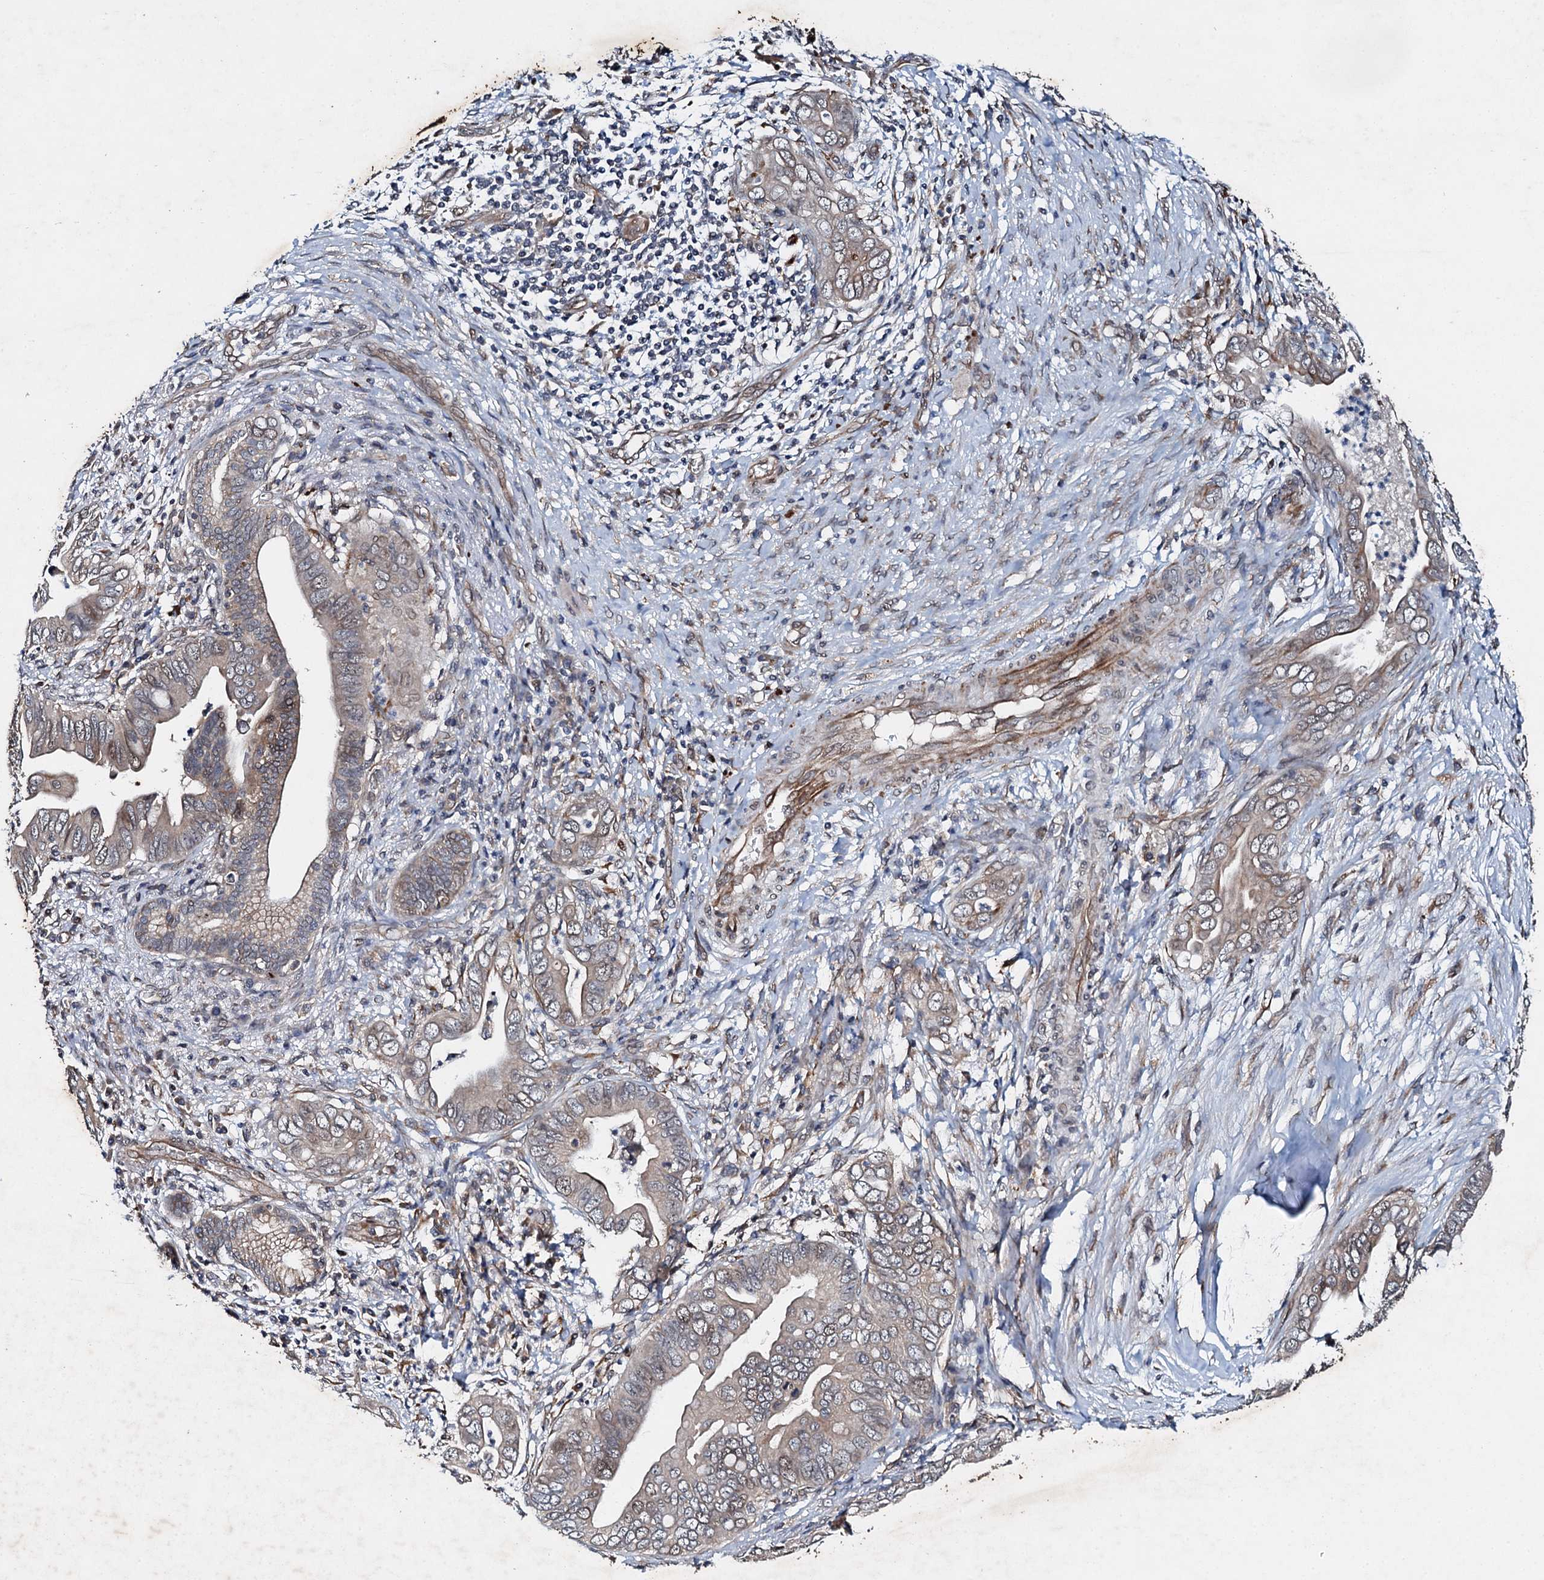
{"staining": {"intensity": "negative", "quantity": "none", "location": "none"}, "tissue": "pancreatic cancer", "cell_type": "Tumor cells", "image_type": "cancer", "snomed": [{"axis": "morphology", "description": "Adenocarcinoma, NOS"}, {"axis": "topography", "description": "Pancreas"}], "caption": "Immunohistochemical staining of human pancreatic cancer reveals no significant positivity in tumor cells.", "gene": "ADAMTS10", "patient": {"sex": "male", "age": 75}}